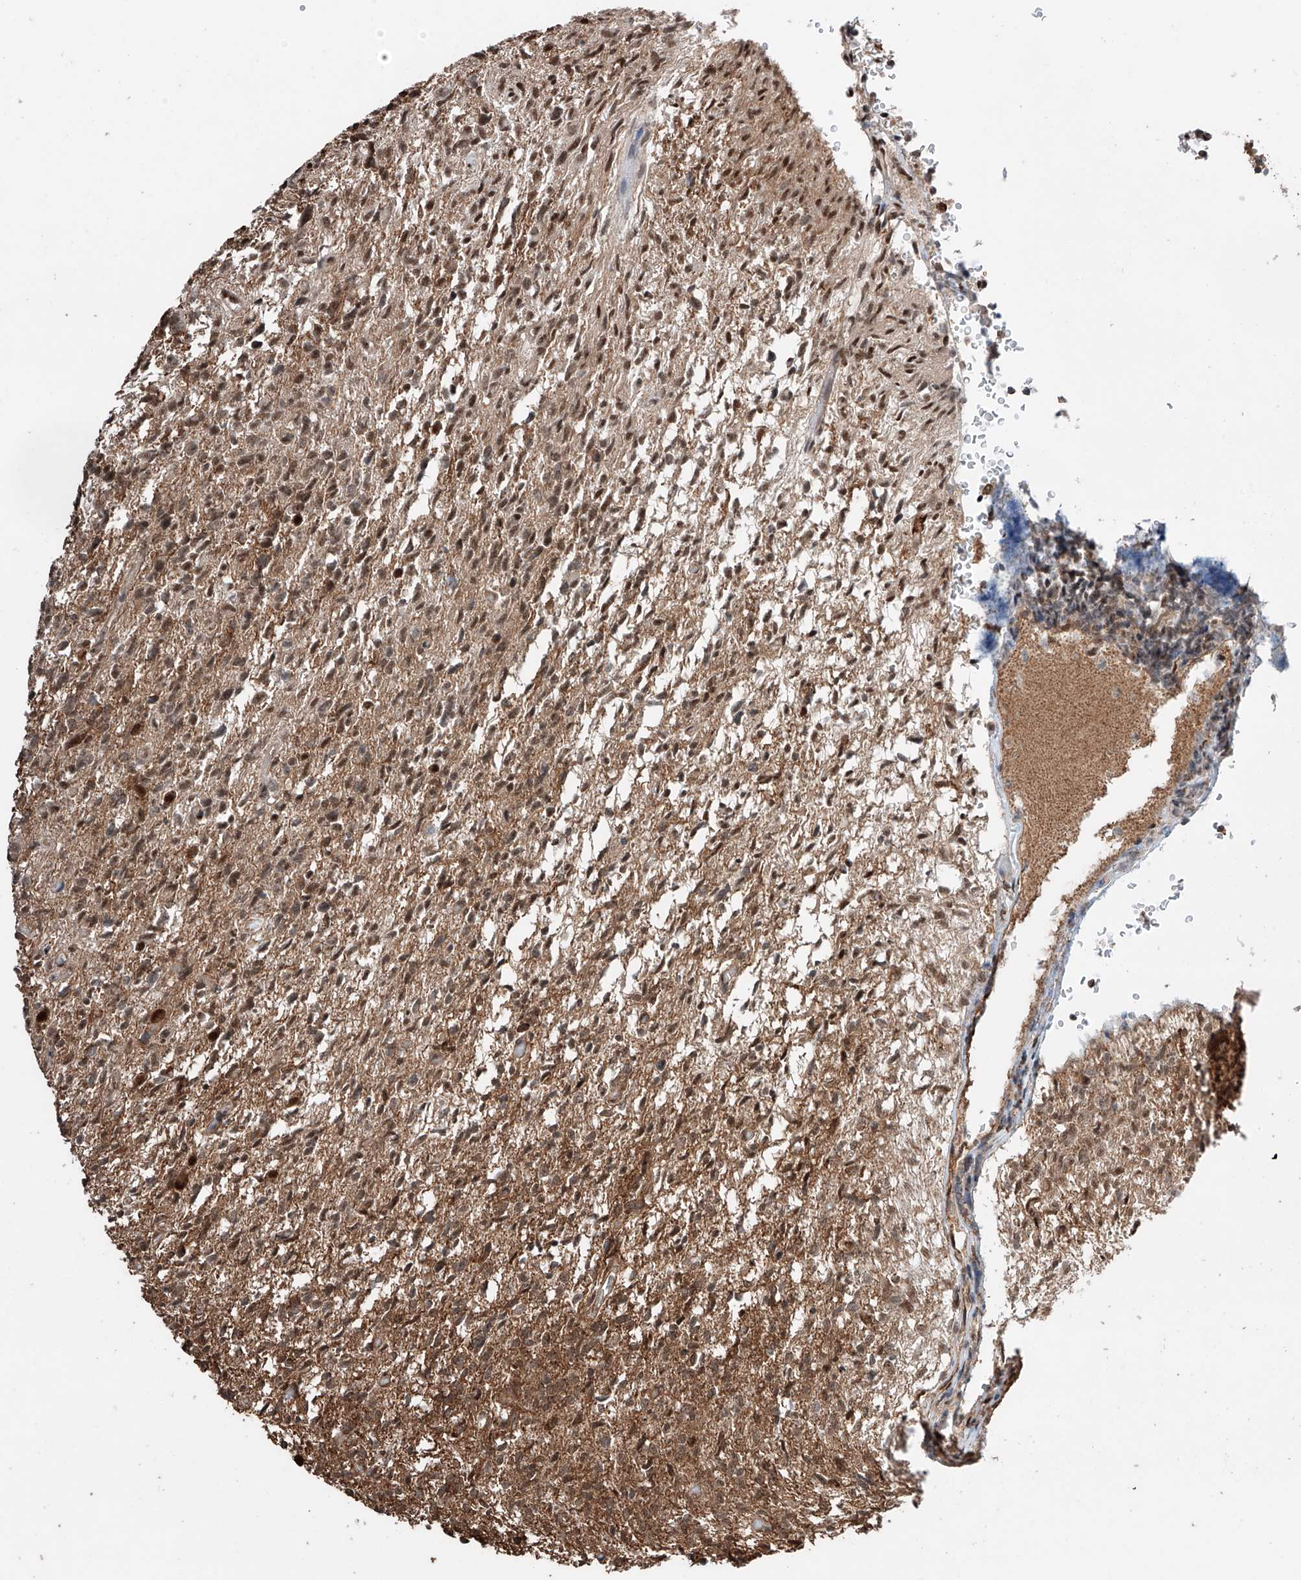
{"staining": {"intensity": "moderate", "quantity": ">75%", "location": "cytoplasmic/membranous,nuclear"}, "tissue": "glioma", "cell_type": "Tumor cells", "image_type": "cancer", "snomed": [{"axis": "morphology", "description": "Glioma, malignant, High grade"}, {"axis": "topography", "description": "Brain"}], "caption": "A micrograph showing moderate cytoplasmic/membranous and nuclear staining in about >75% of tumor cells in glioma, as visualized by brown immunohistochemical staining.", "gene": "ZNF445", "patient": {"sex": "female", "age": 57}}